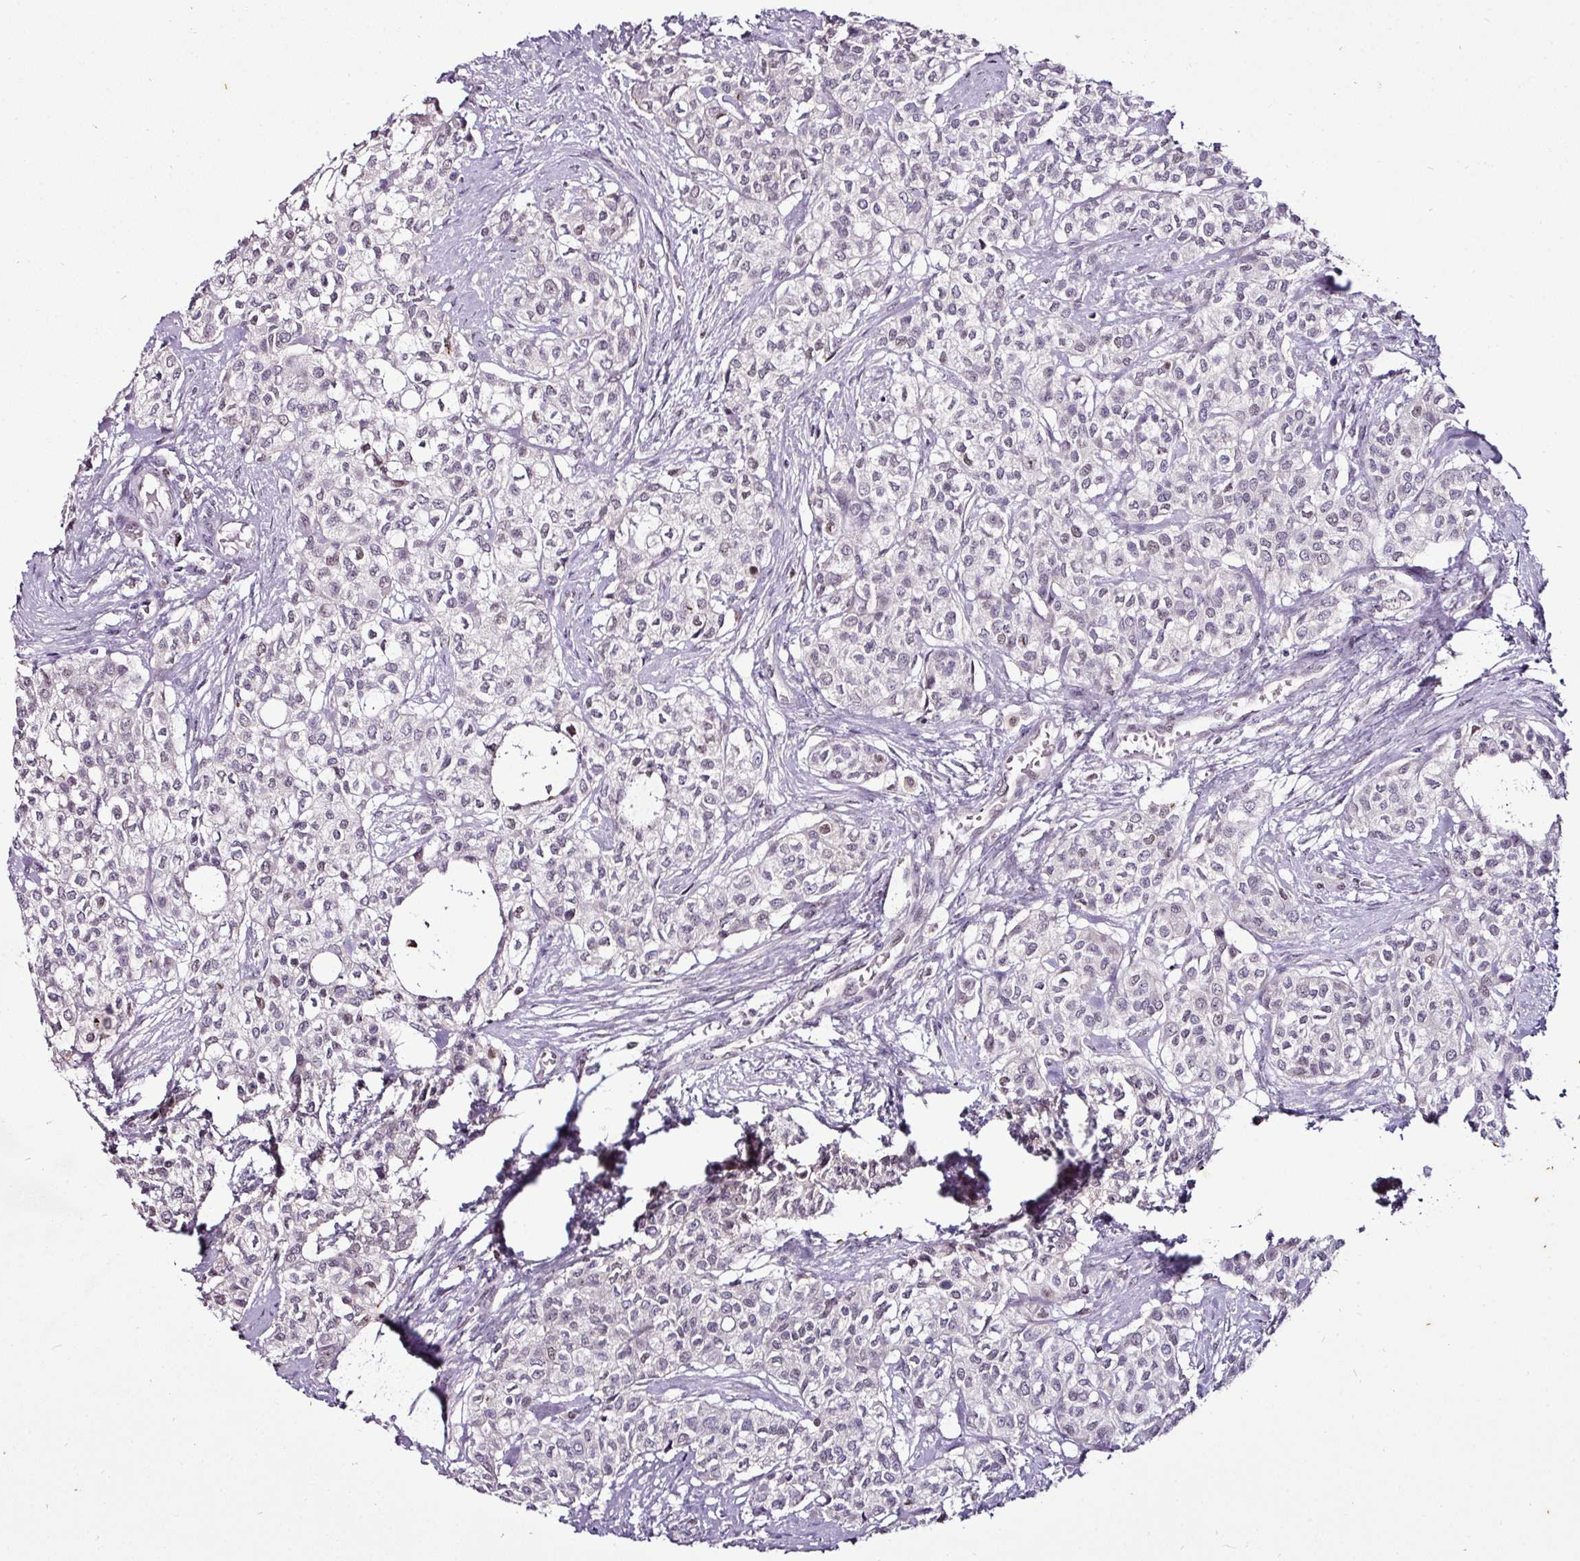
{"staining": {"intensity": "weak", "quantity": "<25%", "location": "nuclear"}, "tissue": "head and neck cancer", "cell_type": "Tumor cells", "image_type": "cancer", "snomed": [{"axis": "morphology", "description": "Adenocarcinoma, NOS"}, {"axis": "topography", "description": "Head-Neck"}], "caption": "The IHC image has no significant staining in tumor cells of head and neck adenocarcinoma tissue.", "gene": "KLF16", "patient": {"sex": "male", "age": 81}}